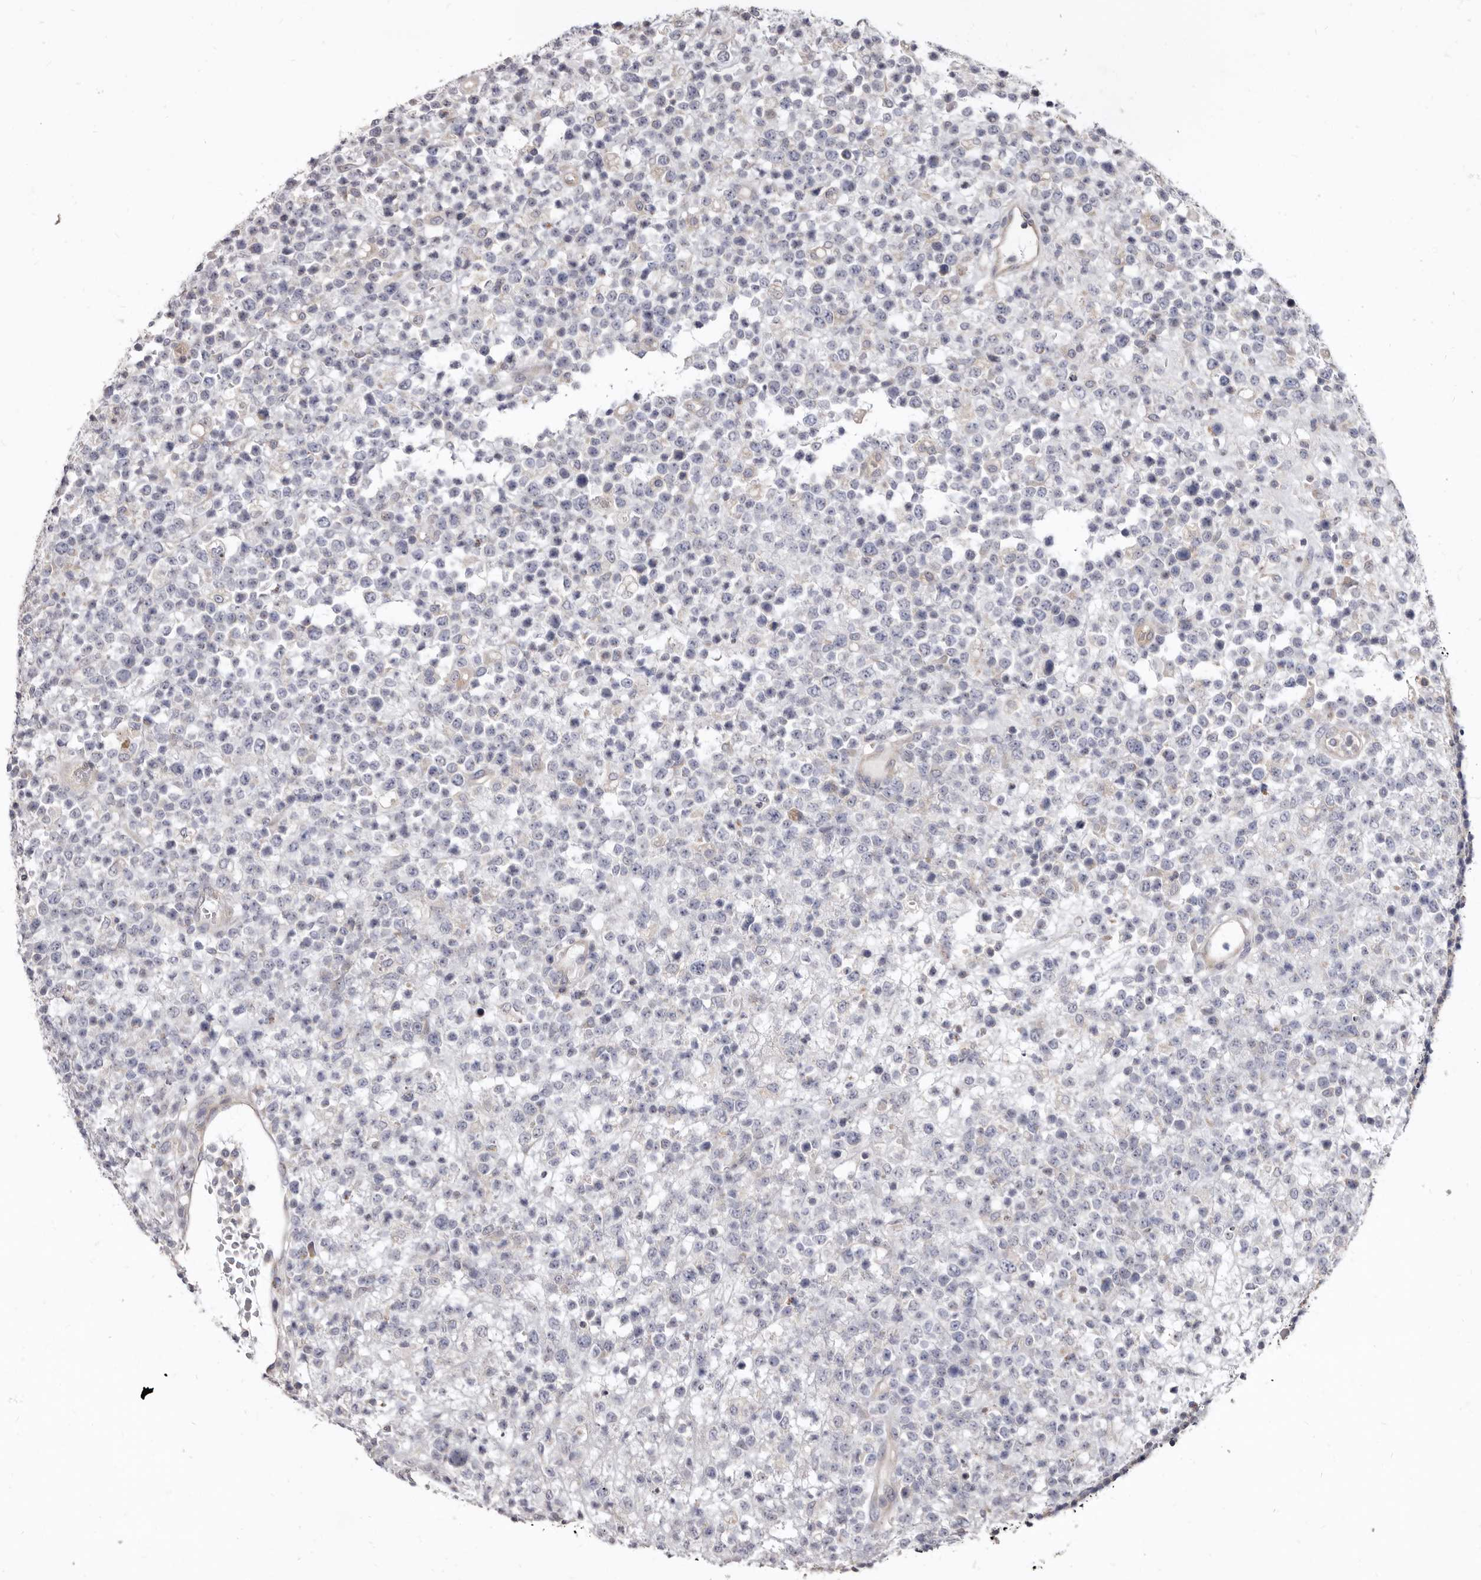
{"staining": {"intensity": "weak", "quantity": "<25%", "location": "cytoplasmic/membranous"}, "tissue": "lymphoma", "cell_type": "Tumor cells", "image_type": "cancer", "snomed": [{"axis": "morphology", "description": "Malignant lymphoma, non-Hodgkin's type, High grade"}, {"axis": "topography", "description": "Colon"}], "caption": "High power microscopy micrograph of an IHC photomicrograph of lymphoma, revealing no significant staining in tumor cells.", "gene": "FMO2", "patient": {"sex": "female", "age": 53}}